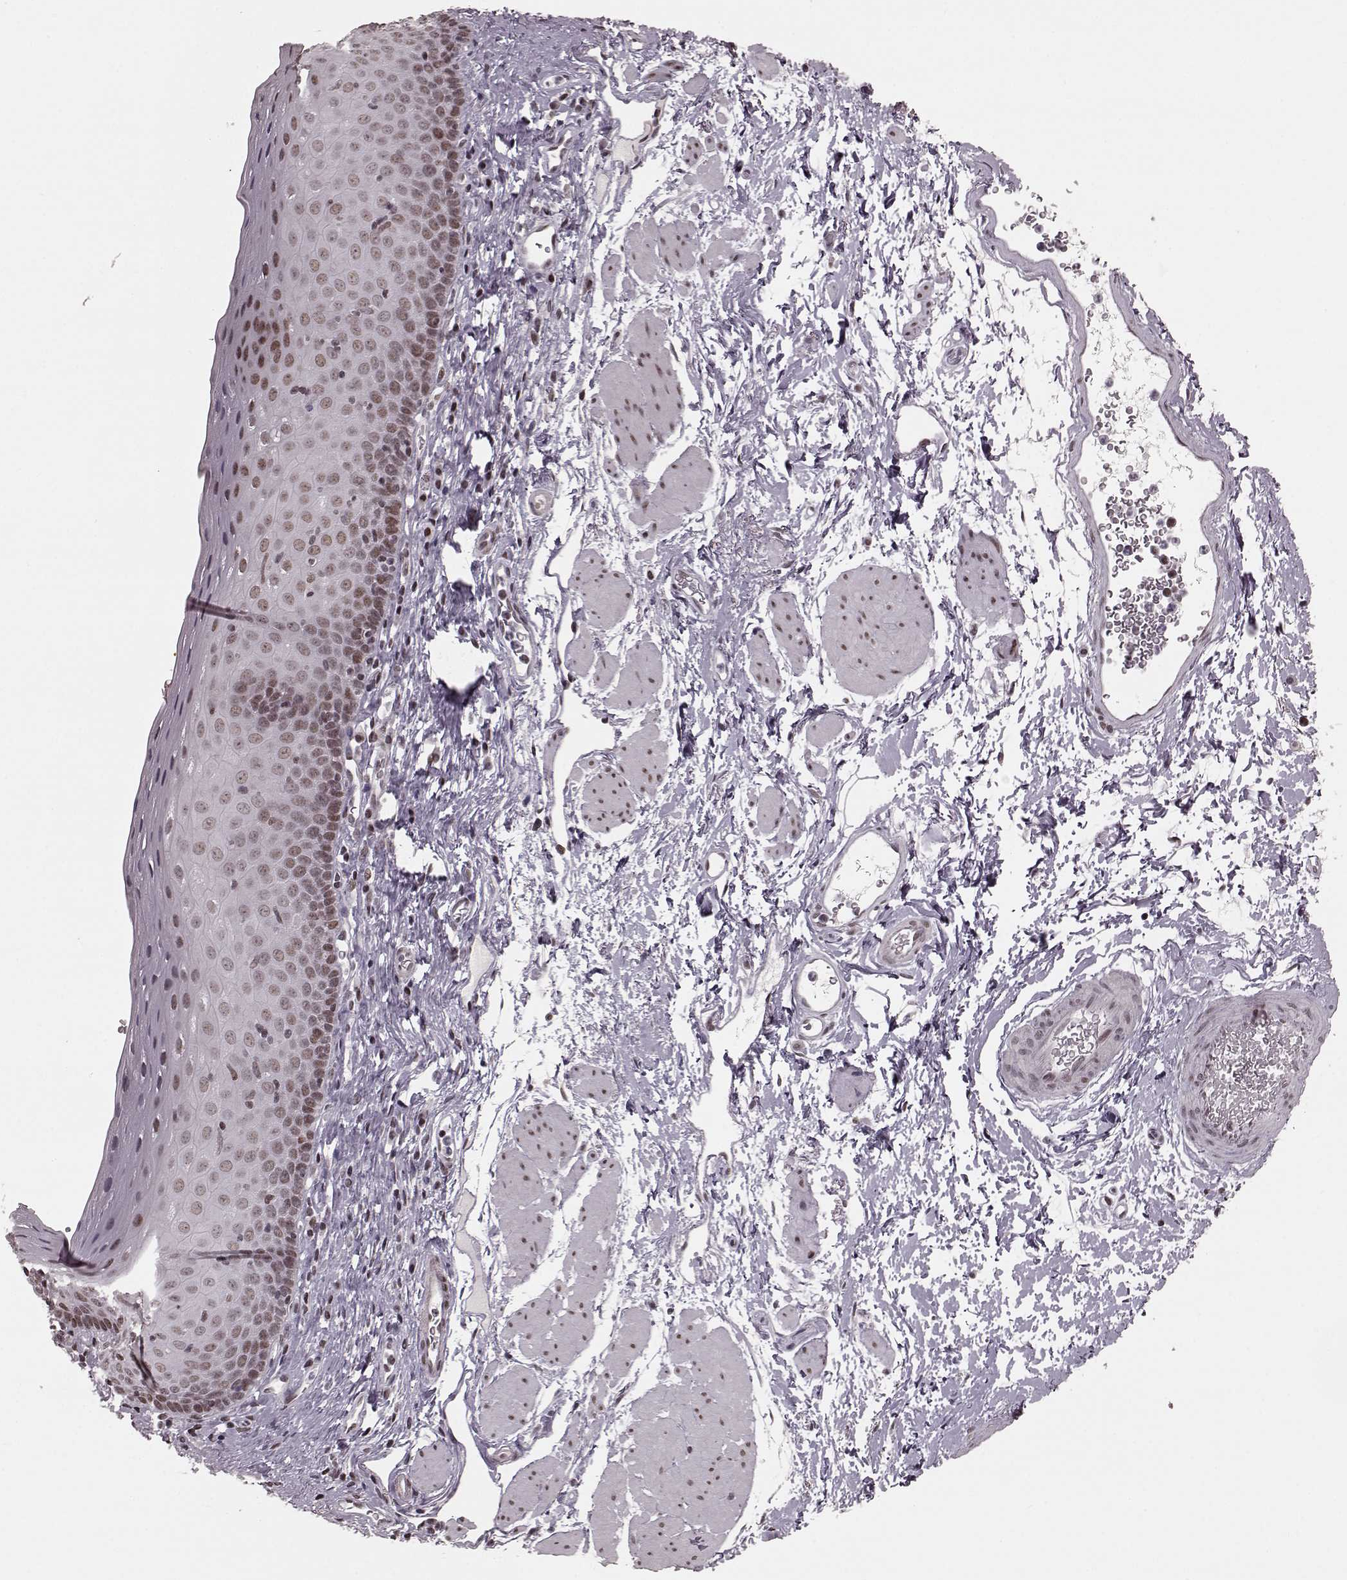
{"staining": {"intensity": "weak", "quantity": ">75%", "location": "nuclear"}, "tissue": "esophagus", "cell_type": "Squamous epithelial cells", "image_type": "normal", "snomed": [{"axis": "morphology", "description": "Normal tissue, NOS"}, {"axis": "topography", "description": "Esophagus"}], "caption": "Immunohistochemistry (IHC) of normal human esophagus exhibits low levels of weak nuclear expression in approximately >75% of squamous epithelial cells.", "gene": "NR2C1", "patient": {"sex": "female", "age": 64}}